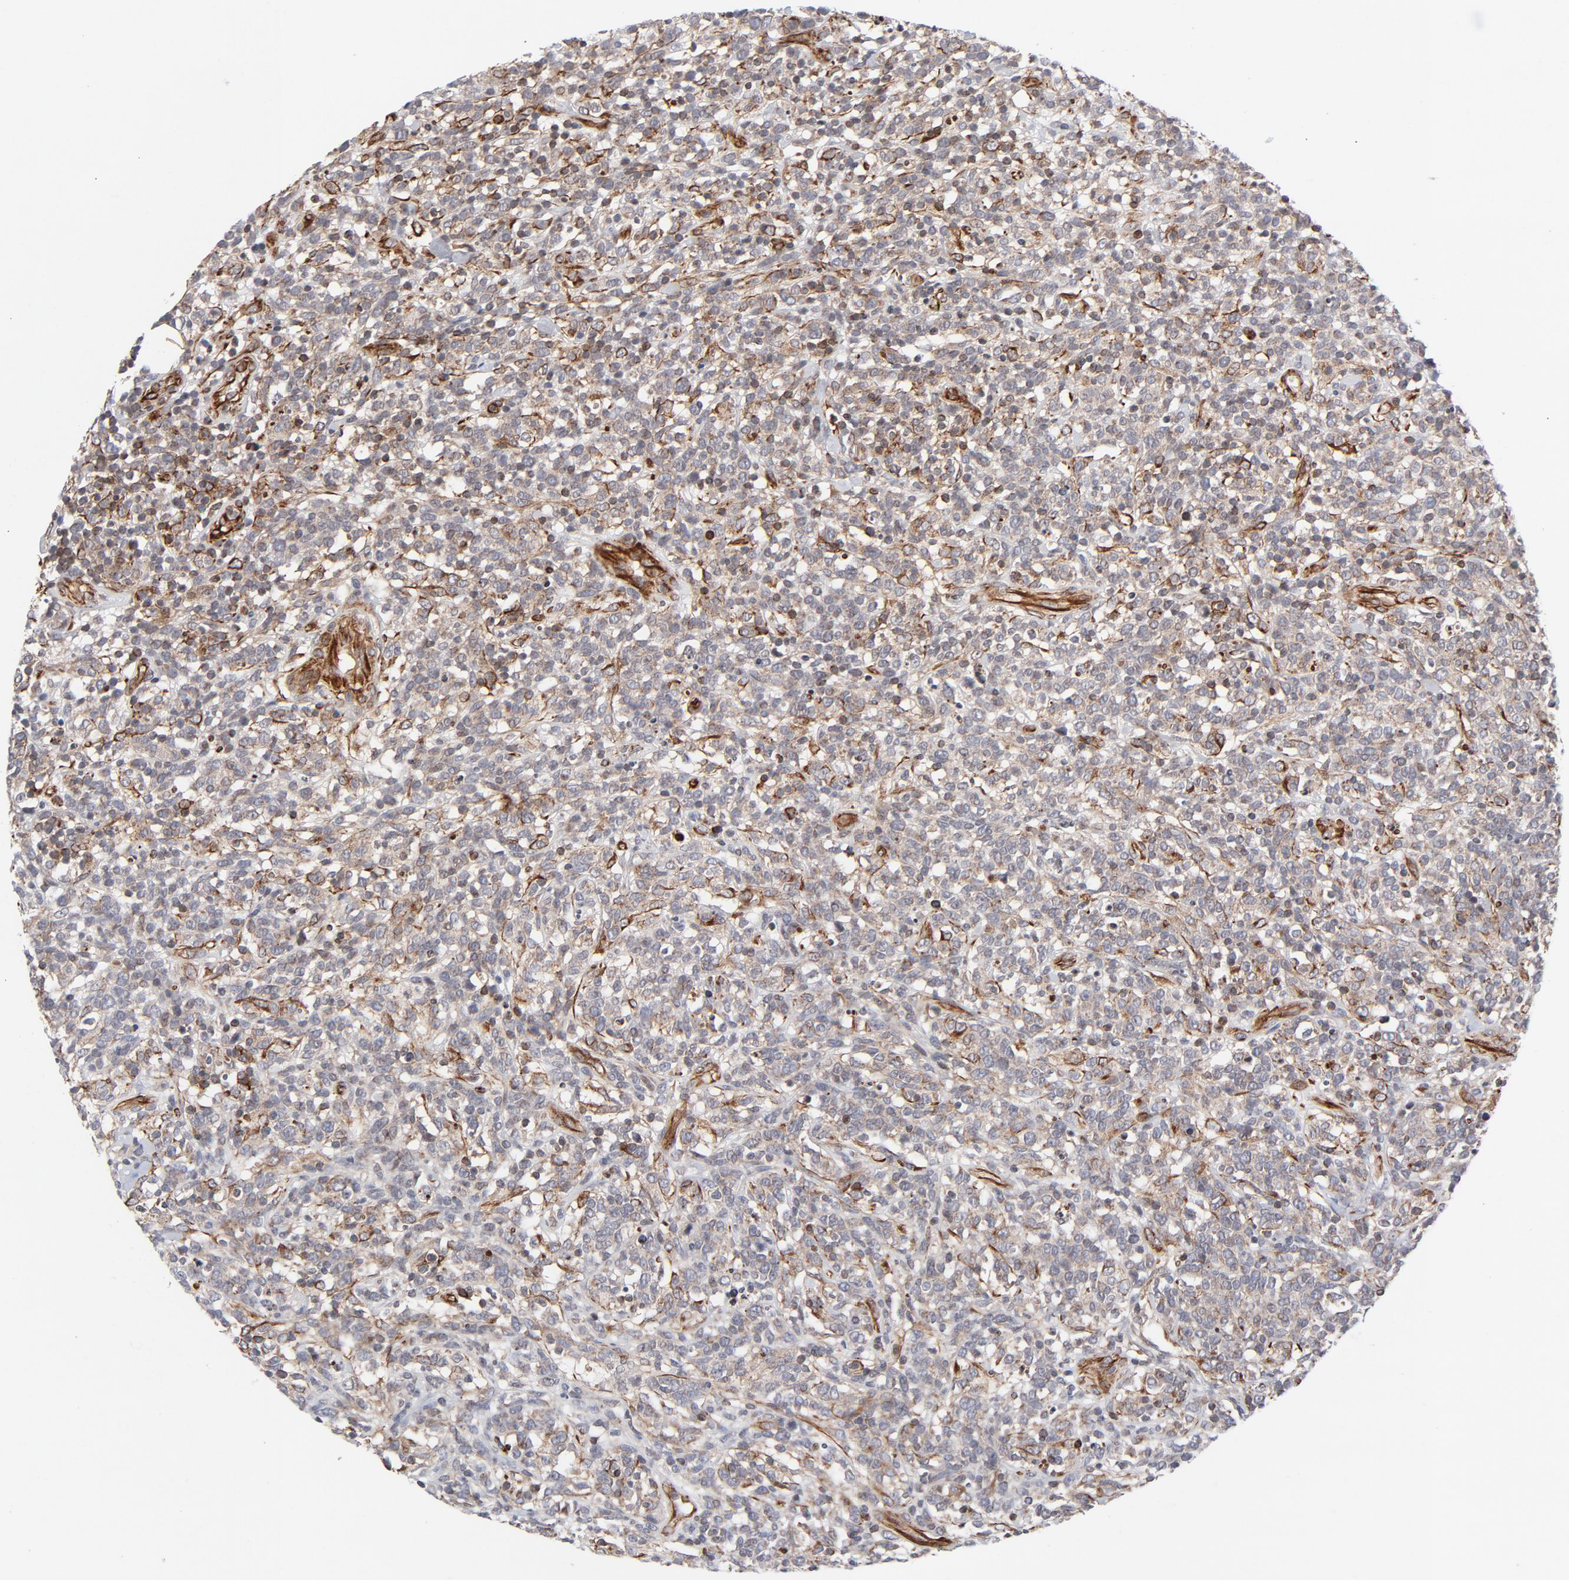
{"staining": {"intensity": "weak", "quantity": ">75%", "location": "cytoplasmic/membranous"}, "tissue": "lymphoma", "cell_type": "Tumor cells", "image_type": "cancer", "snomed": [{"axis": "morphology", "description": "Malignant lymphoma, non-Hodgkin's type, High grade"}, {"axis": "topography", "description": "Lymph node"}], "caption": "Malignant lymphoma, non-Hodgkin's type (high-grade) stained with a protein marker reveals weak staining in tumor cells.", "gene": "DNAAF2", "patient": {"sex": "female", "age": 73}}